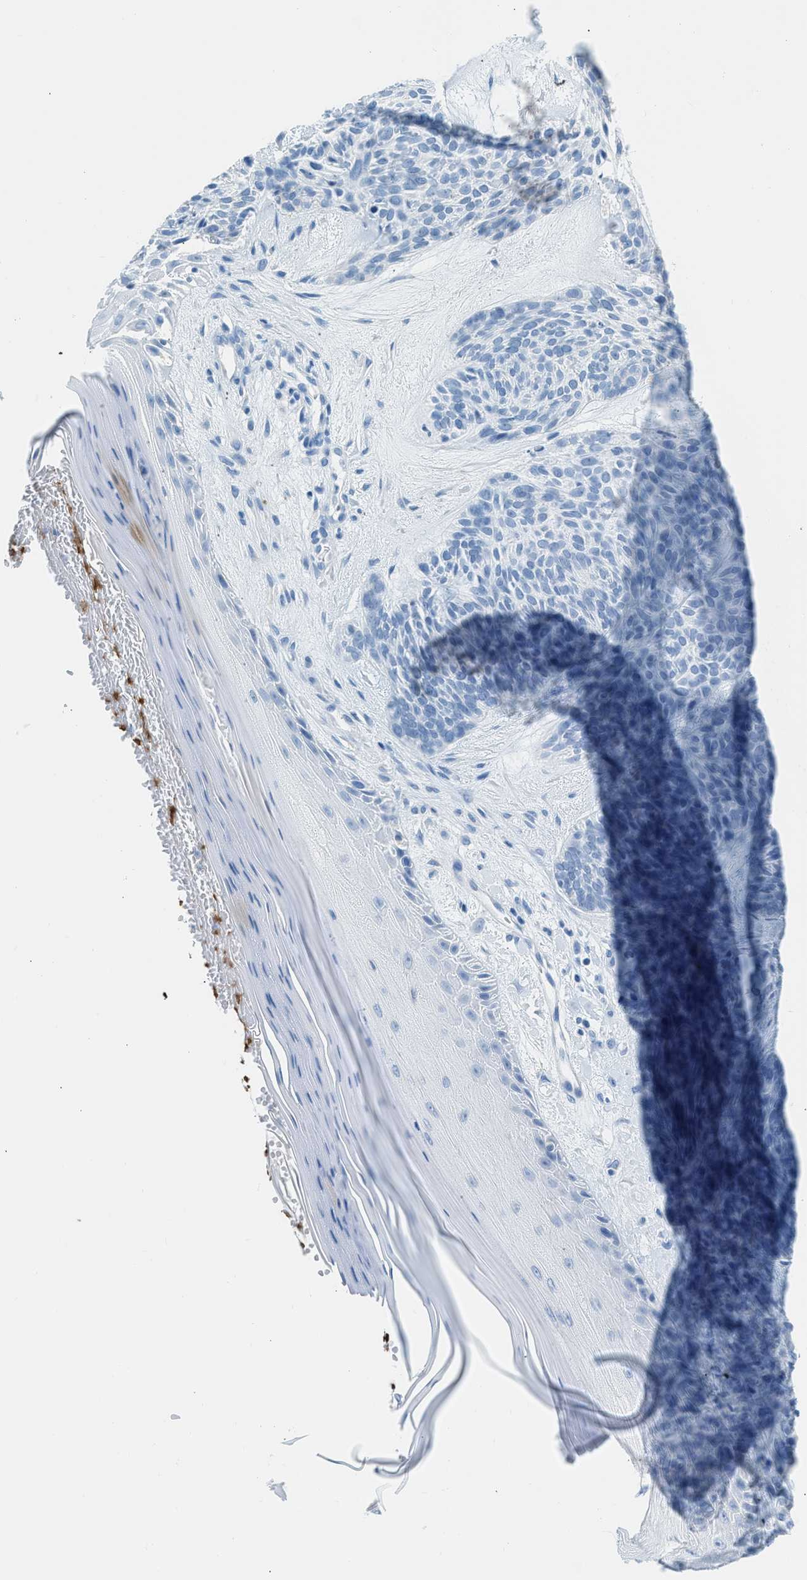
{"staining": {"intensity": "negative", "quantity": "none", "location": "none"}, "tissue": "skin cancer", "cell_type": "Tumor cells", "image_type": "cancer", "snomed": [{"axis": "morphology", "description": "Basal cell carcinoma"}, {"axis": "topography", "description": "Skin"}], "caption": "Immunohistochemistry of skin cancer reveals no staining in tumor cells. (DAB IHC visualized using brightfield microscopy, high magnification).", "gene": "FAIM2", "patient": {"sex": "male", "age": 55}}